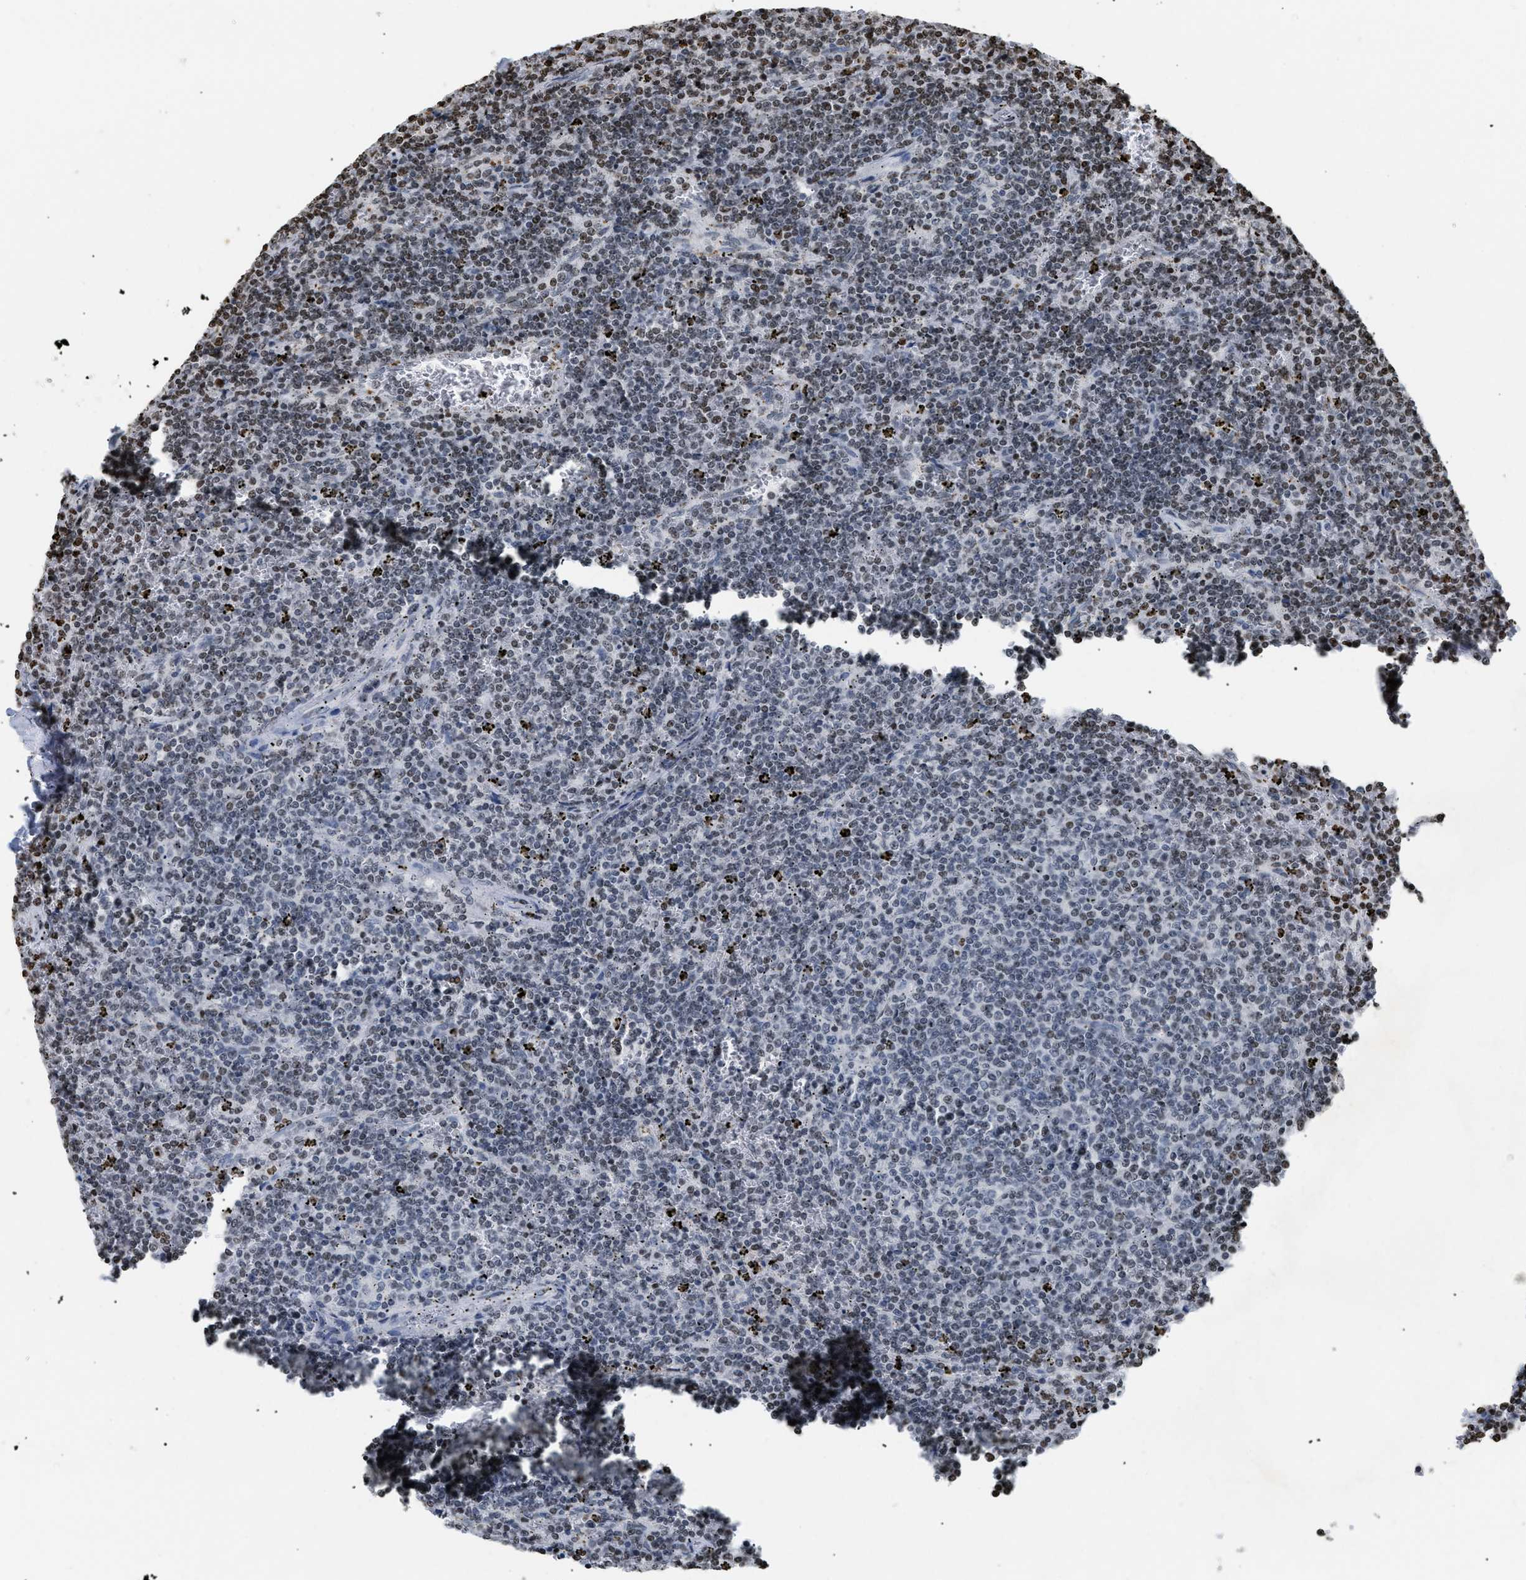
{"staining": {"intensity": "weak", "quantity": "25%-75%", "location": "nuclear"}, "tissue": "lymphoma", "cell_type": "Tumor cells", "image_type": "cancer", "snomed": [{"axis": "morphology", "description": "Malignant lymphoma, non-Hodgkin's type, Low grade"}, {"axis": "topography", "description": "Spleen"}], "caption": "A low amount of weak nuclear staining is seen in about 25%-75% of tumor cells in low-grade malignant lymphoma, non-Hodgkin's type tissue. (brown staining indicates protein expression, while blue staining denotes nuclei).", "gene": "HMGN2", "patient": {"sex": "female", "age": 50}}